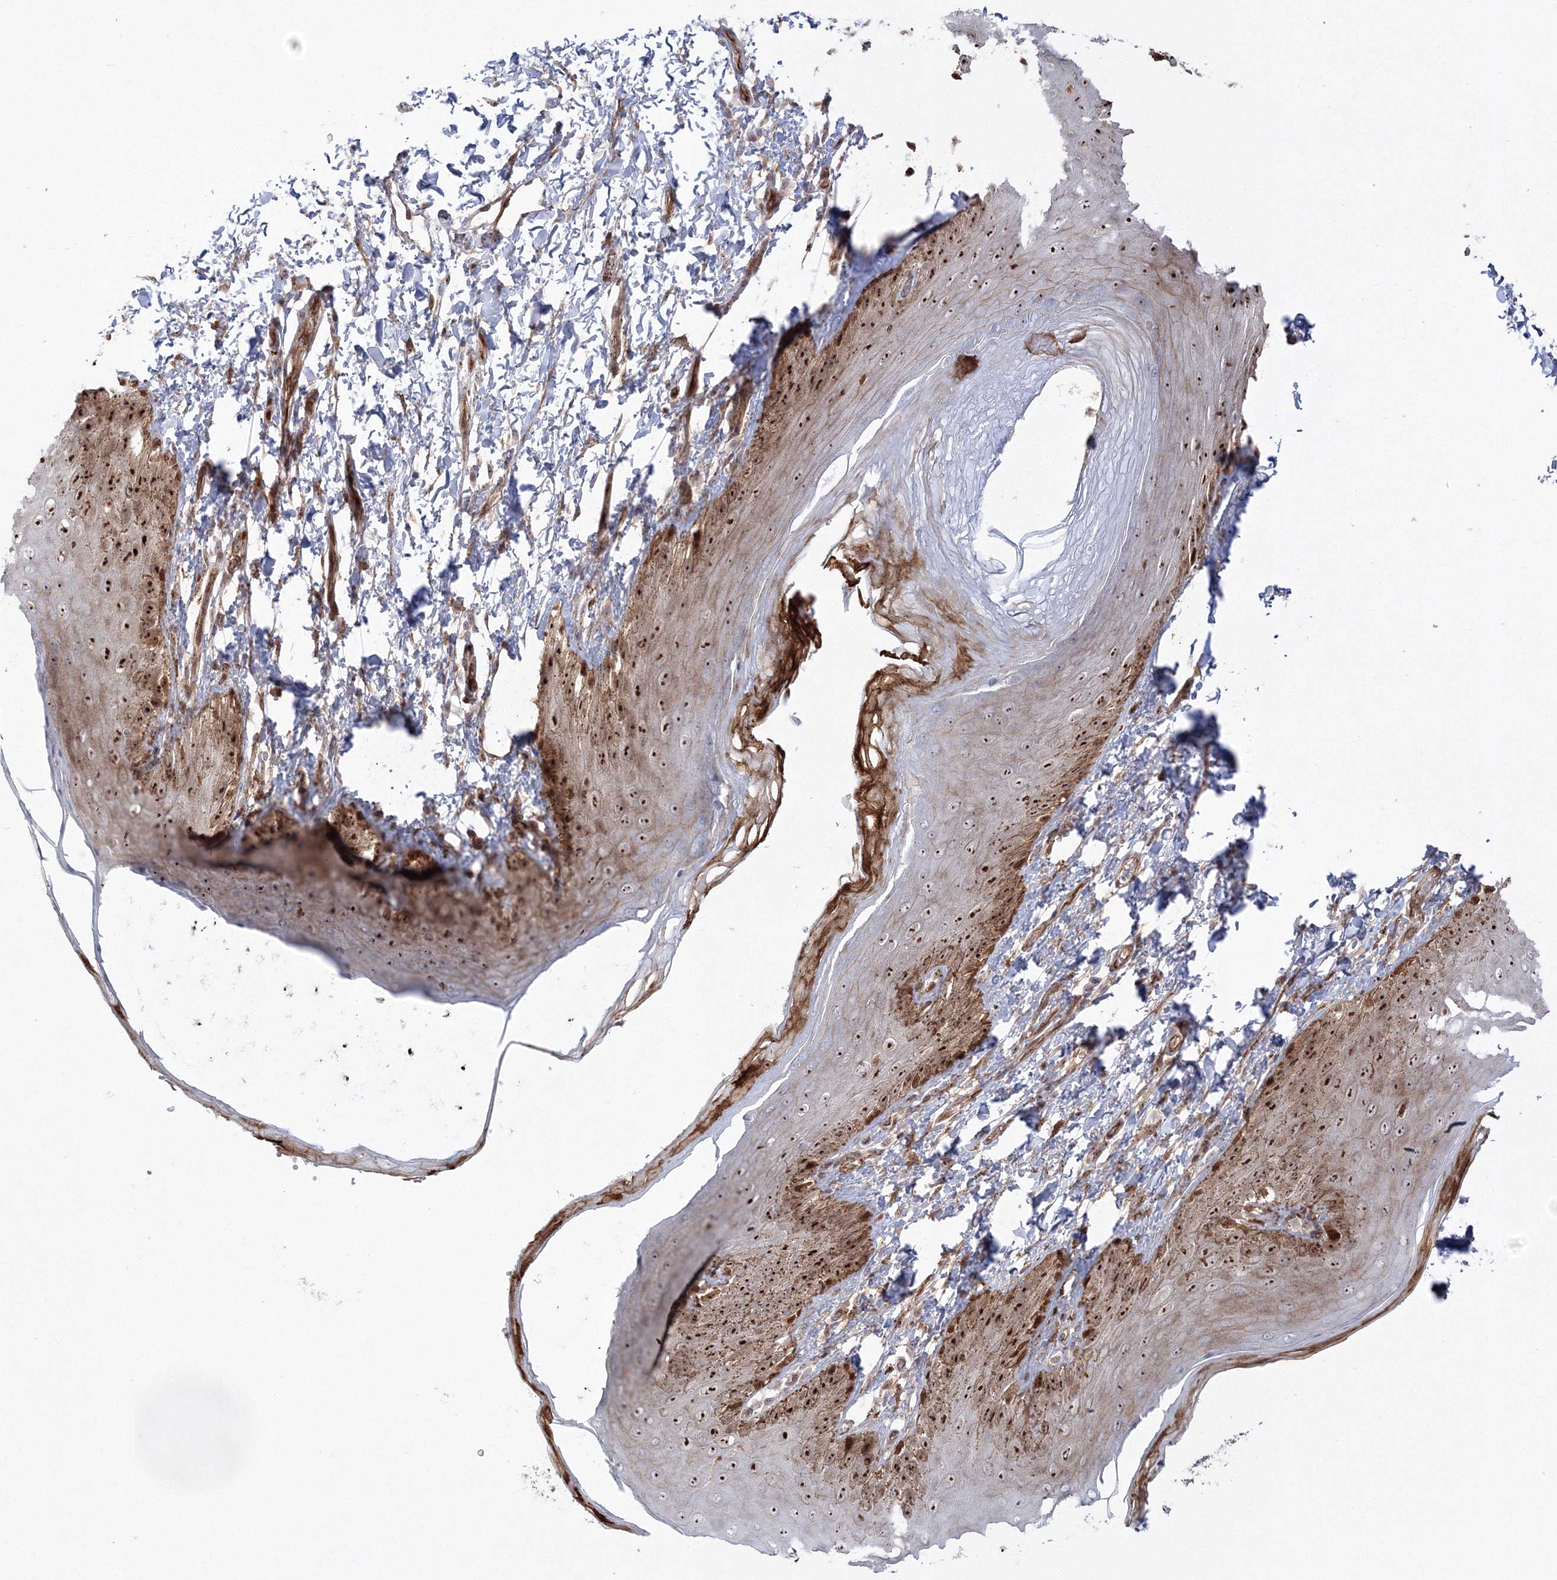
{"staining": {"intensity": "strong", "quantity": "25%-75%", "location": "cytoplasmic/membranous,nuclear"}, "tissue": "skin", "cell_type": "Epidermal cells", "image_type": "normal", "snomed": [{"axis": "morphology", "description": "Normal tissue, NOS"}, {"axis": "topography", "description": "Anal"}], "caption": "Brown immunohistochemical staining in unremarkable human skin demonstrates strong cytoplasmic/membranous,nuclear positivity in about 25%-75% of epidermal cells.", "gene": "NPM3", "patient": {"sex": "male", "age": 44}}